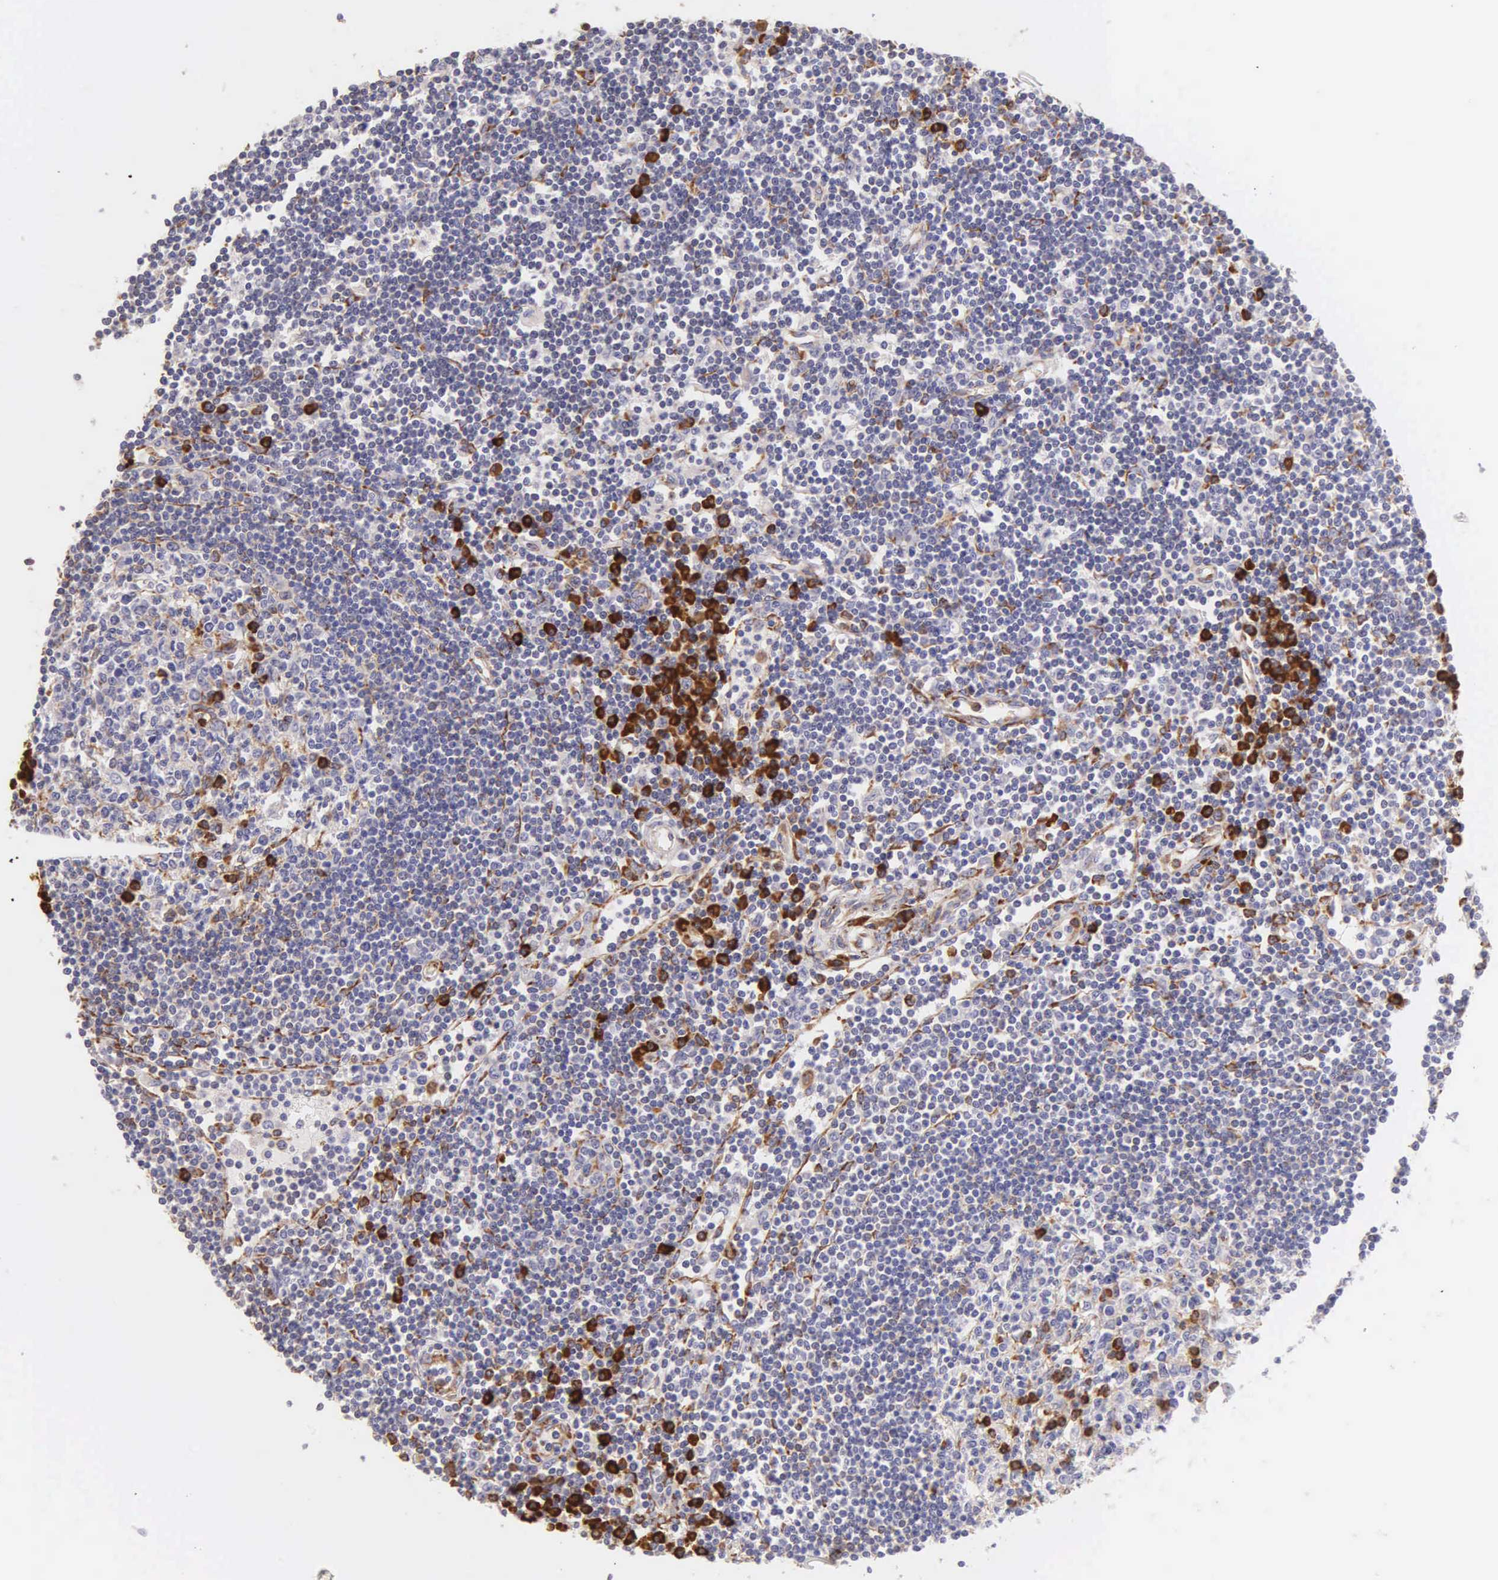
{"staining": {"intensity": "strong", "quantity": "<25%", "location": "cytoplasmic/membranous"}, "tissue": "lymph node", "cell_type": "Germinal center cells", "image_type": "normal", "snomed": [{"axis": "morphology", "description": "Normal tissue, NOS"}, {"axis": "topography", "description": "Lymph node"}], "caption": "Lymph node stained with DAB IHC reveals medium levels of strong cytoplasmic/membranous positivity in about <25% of germinal center cells. The protein of interest is stained brown, and the nuclei are stained in blue (DAB (3,3'-diaminobenzidine) IHC with brightfield microscopy, high magnification).", "gene": "CKAP4", "patient": {"sex": "female", "age": 62}}